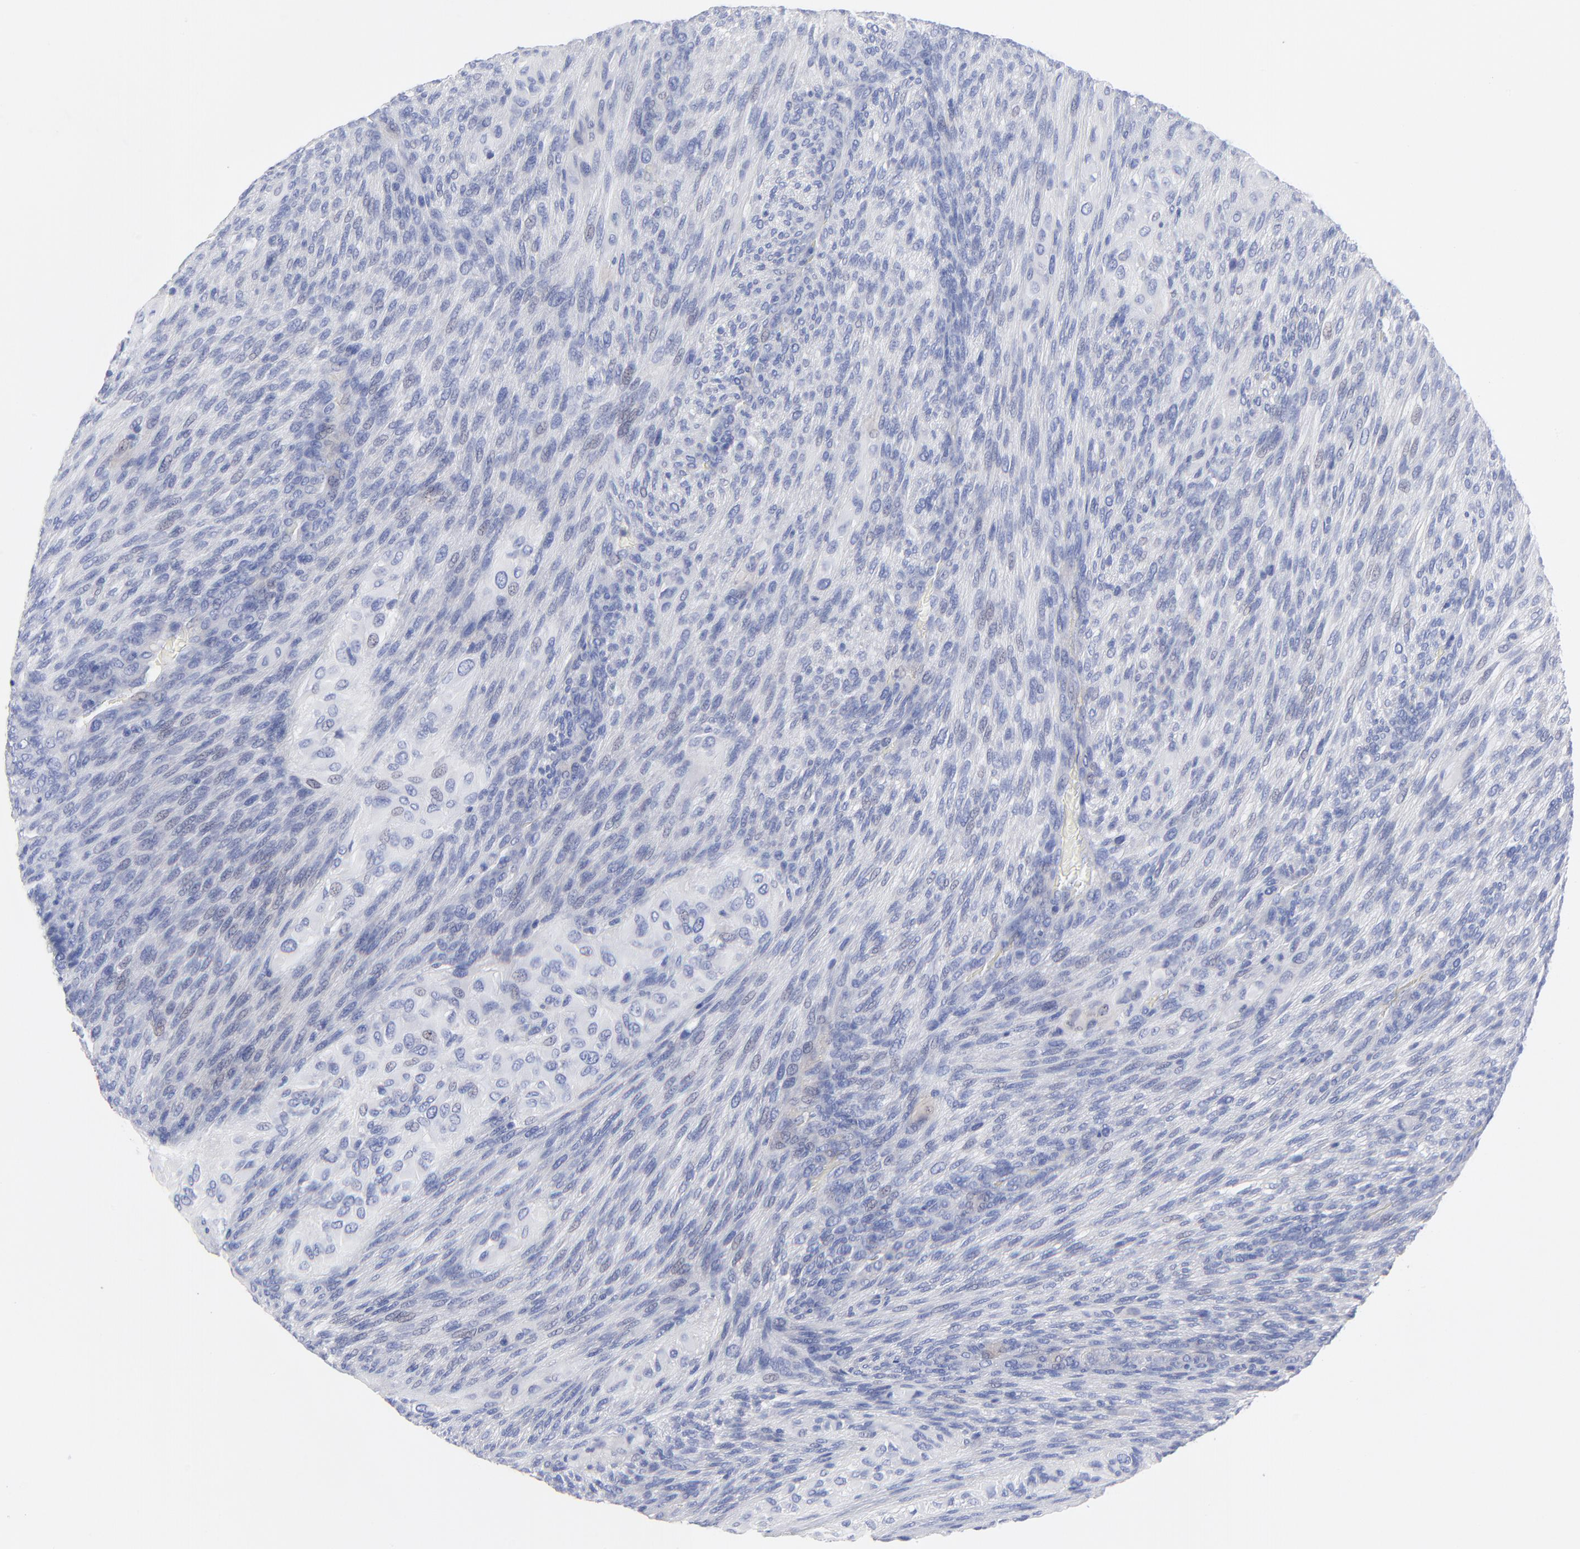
{"staining": {"intensity": "negative", "quantity": "none", "location": "none"}, "tissue": "glioma", "cell_type": "Tumor cells", "image_type": "cancer", "snomed": [{"axis": "morphology", "description": "Glioma, malignant, High grade"}, {"axis": "topography", "description": "Cerebral cortex"}], "caption": "High power microscopy histopathology image of an IHC photomicrograph of malignant high-grade glioma, revealing no significant expression in tumor cells.", "gene": "PSD3", "patient": {"sex": "female", "age": 55}}